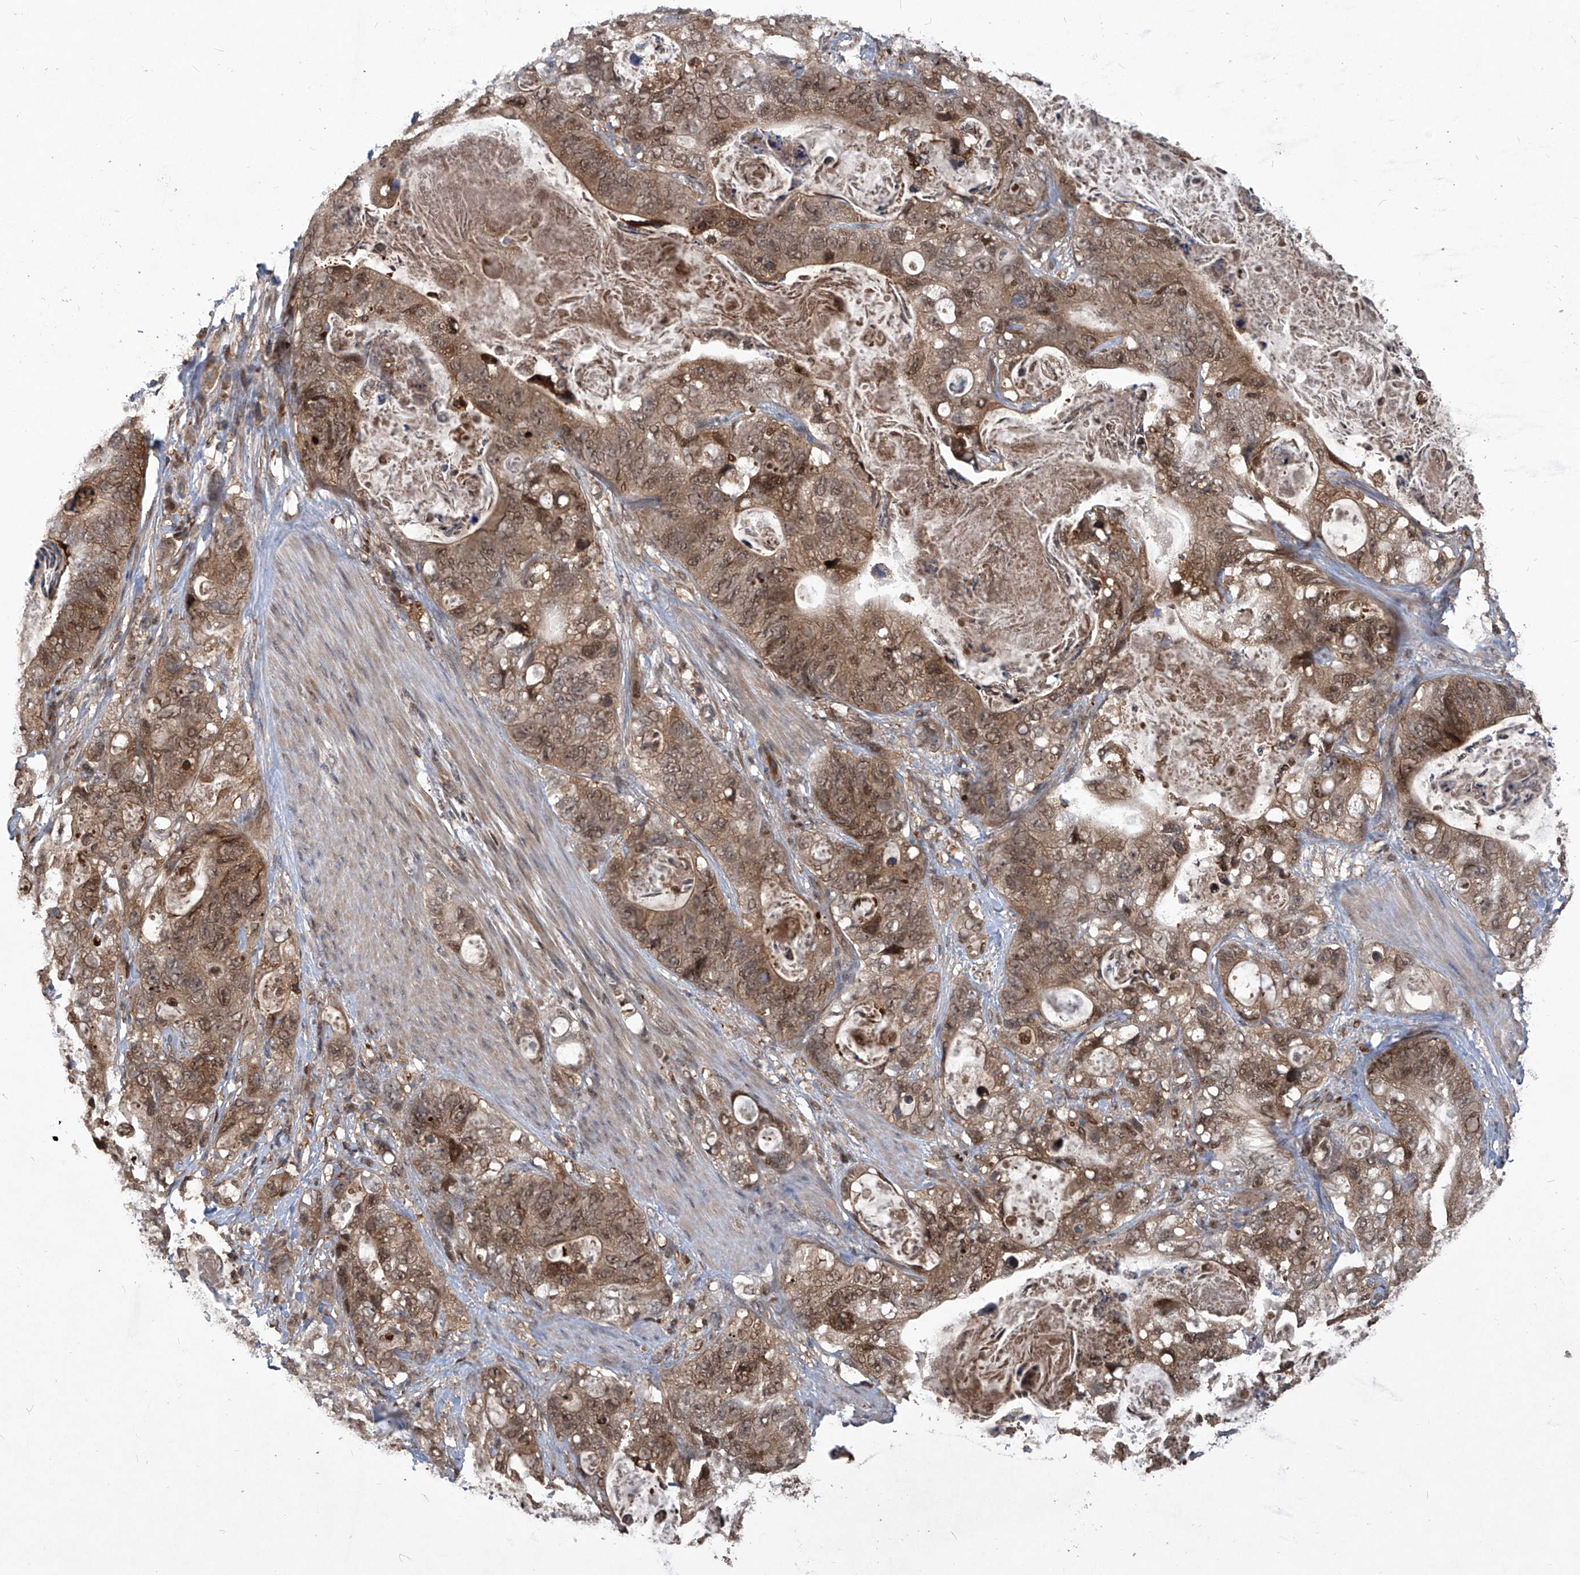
{"staining": {"intensity": "moderate", "quantity": ">75%", "location": "cytoplasmic/membranous,nuclear"}, "tissue": "stomach cancer", "cell_type": "Tumor cells", "image_type": "cancer", "snomed": [{"axis": "morphology", "description": "Normal tissue, NOS"}, {"axis": "morphology", "description": "Adenocarcinoma, NOS"}, {"axis": "topography", "description": "Stomach"}], "caption": "Adenocarcinoma (stomach) stained with a protein marker displays moderate staining in tumor cells.", "gene": "PSMB1", "patient": {"sex": "female", "age": 89}}